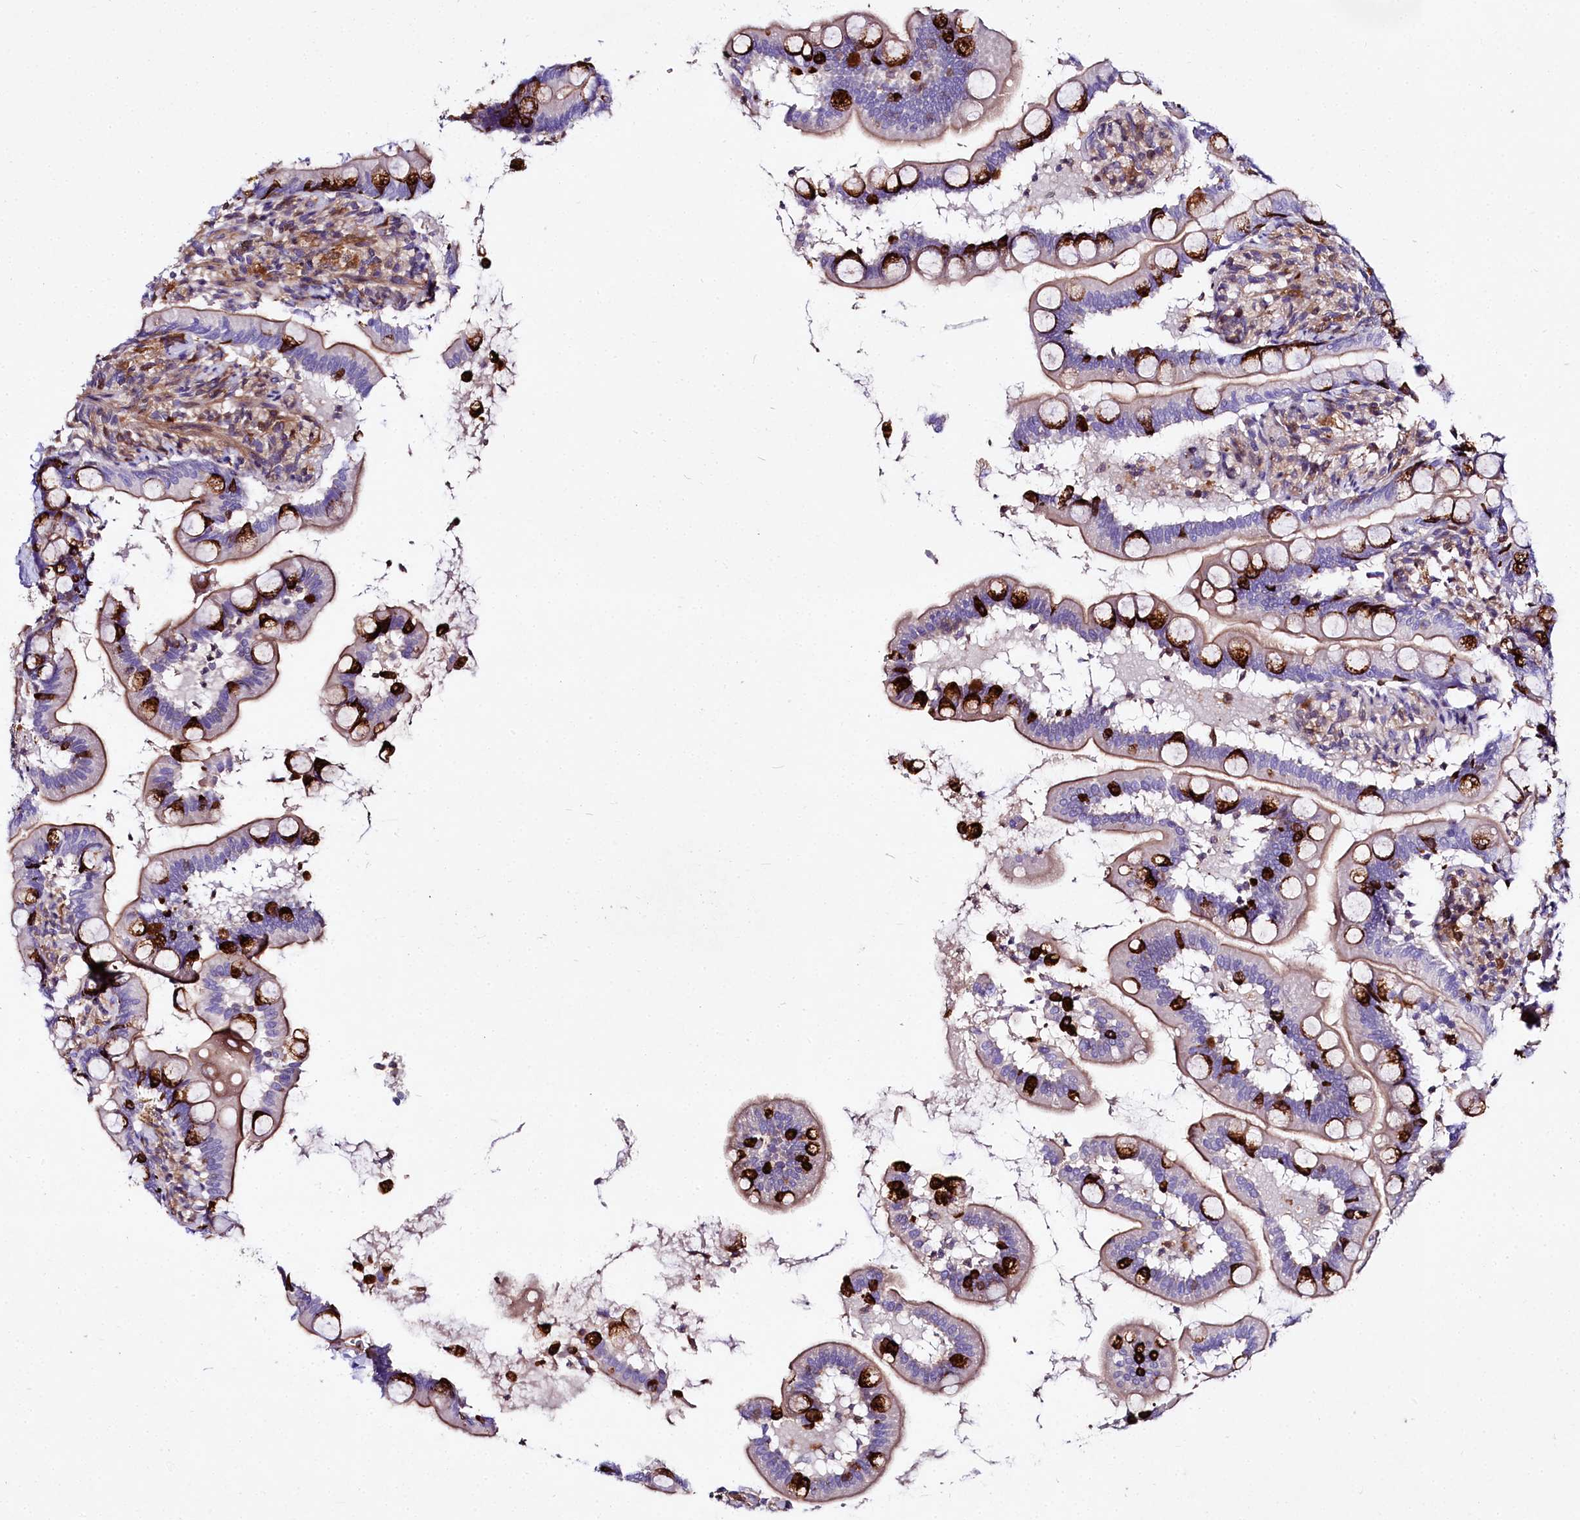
{"staining": {"intensity": "strong", "quantity": "<25%", "location": "cytoplasmic/membranous"}, "tissue": "small intestine", "cell_type": "Glandular cells", "image_type": "normal", "snomed": [{"axis": "morphology", "description": "Normal tissue, NOS"}, {"axis": "topography", "description": "Small intestine"}], "caption": "IHC staining of benign small intestine, which demonstrates medium levels of strong cytoplasmic/membranous positivity in about <25% of glandular cells indicating strong cytoplasmic/membranous protein staining. The staining was performed using DAB (3,3'-diaminobenzidine) (brown) for protein detection and nuclei were counterstained in hematoxylin (blue).", "gene": "FCHSD2", "patient": {"sex": "female", "age": 64}}